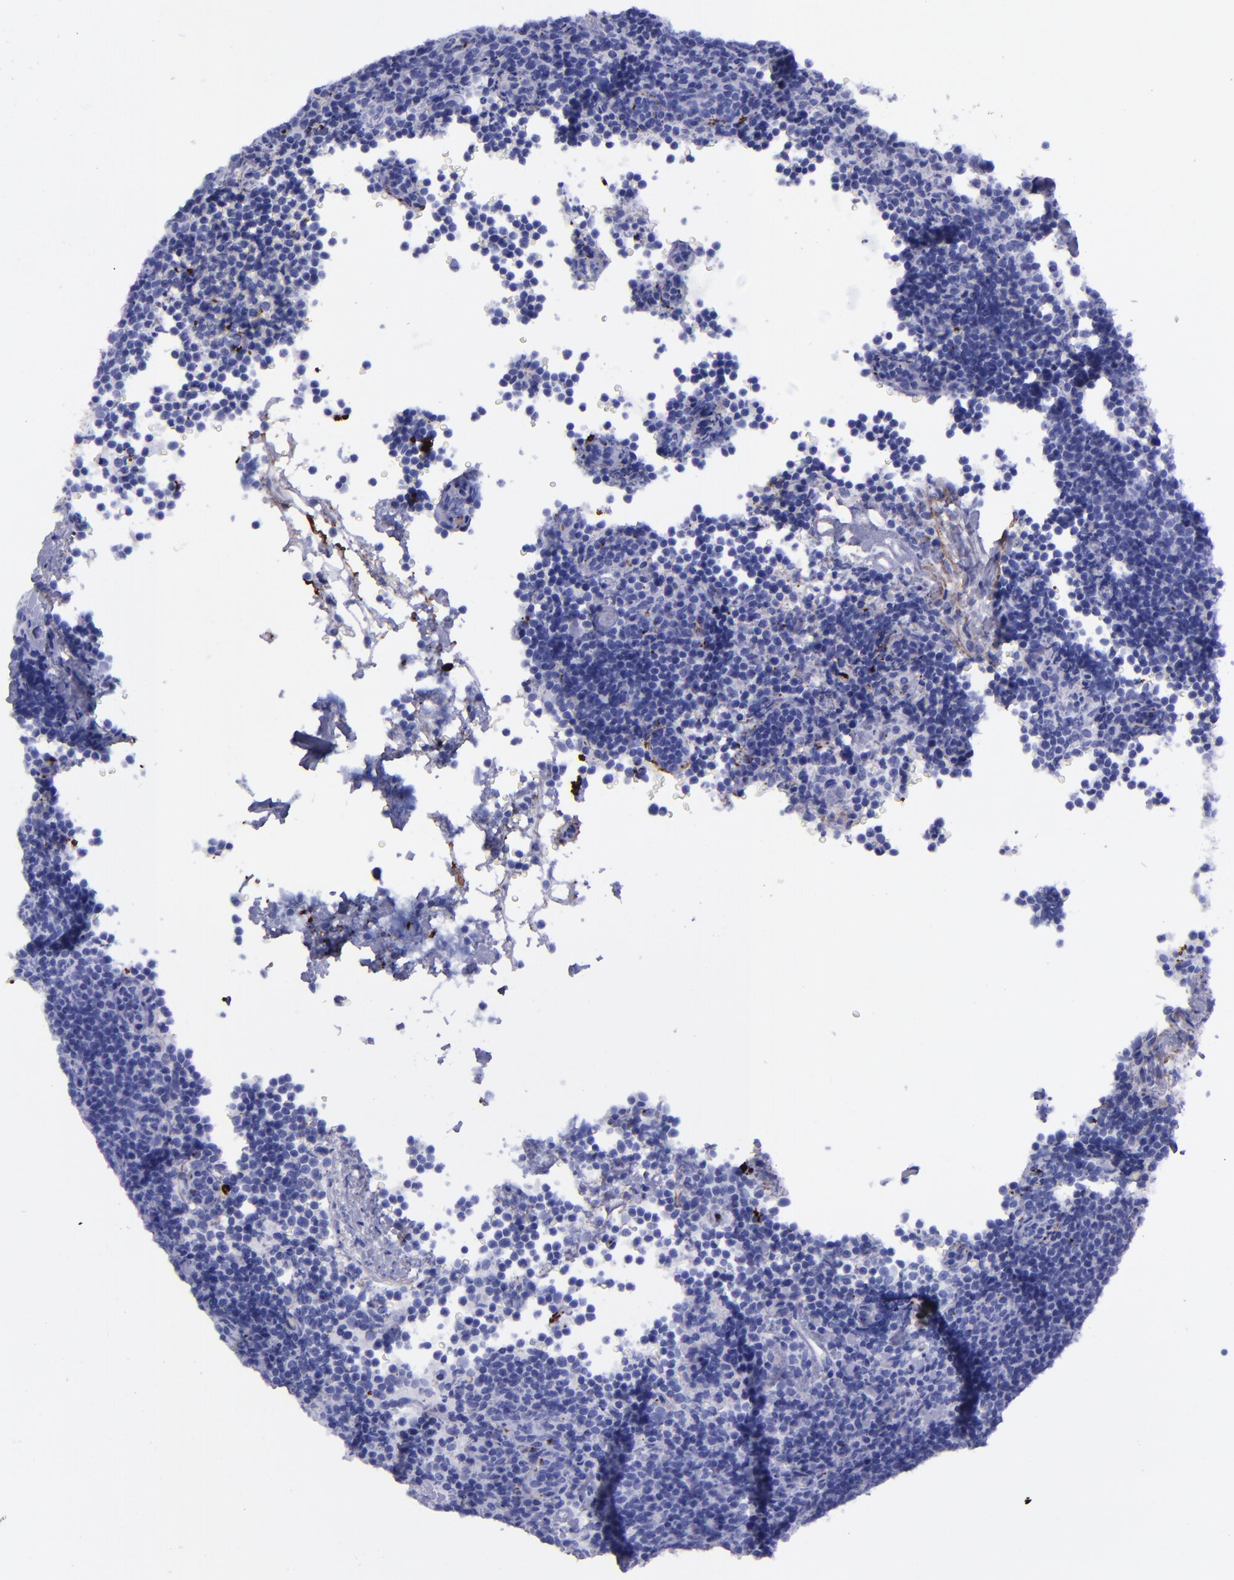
{"staining": {"intensity": "negative", "quantity": "none", "location": "none"}, "tissue": "lymphoma", "cell_type": "Tumor cells", "image_type": "cancer", "snomed": [{"axis": "morphology", "description": "Malignant lymphoma, non-Hodgkin's type, High grade"}, {"axis": "topography", "description": "Lymph node"}], "caption": "The immunohistochemistry histopathology image has no significant positivity in tumor cells of malignant lymphoma, non-Hodgkin's type (high-grade) tissue.", "gene": "EFCAB13", "patient": {"sex": "female", "age": 58}}